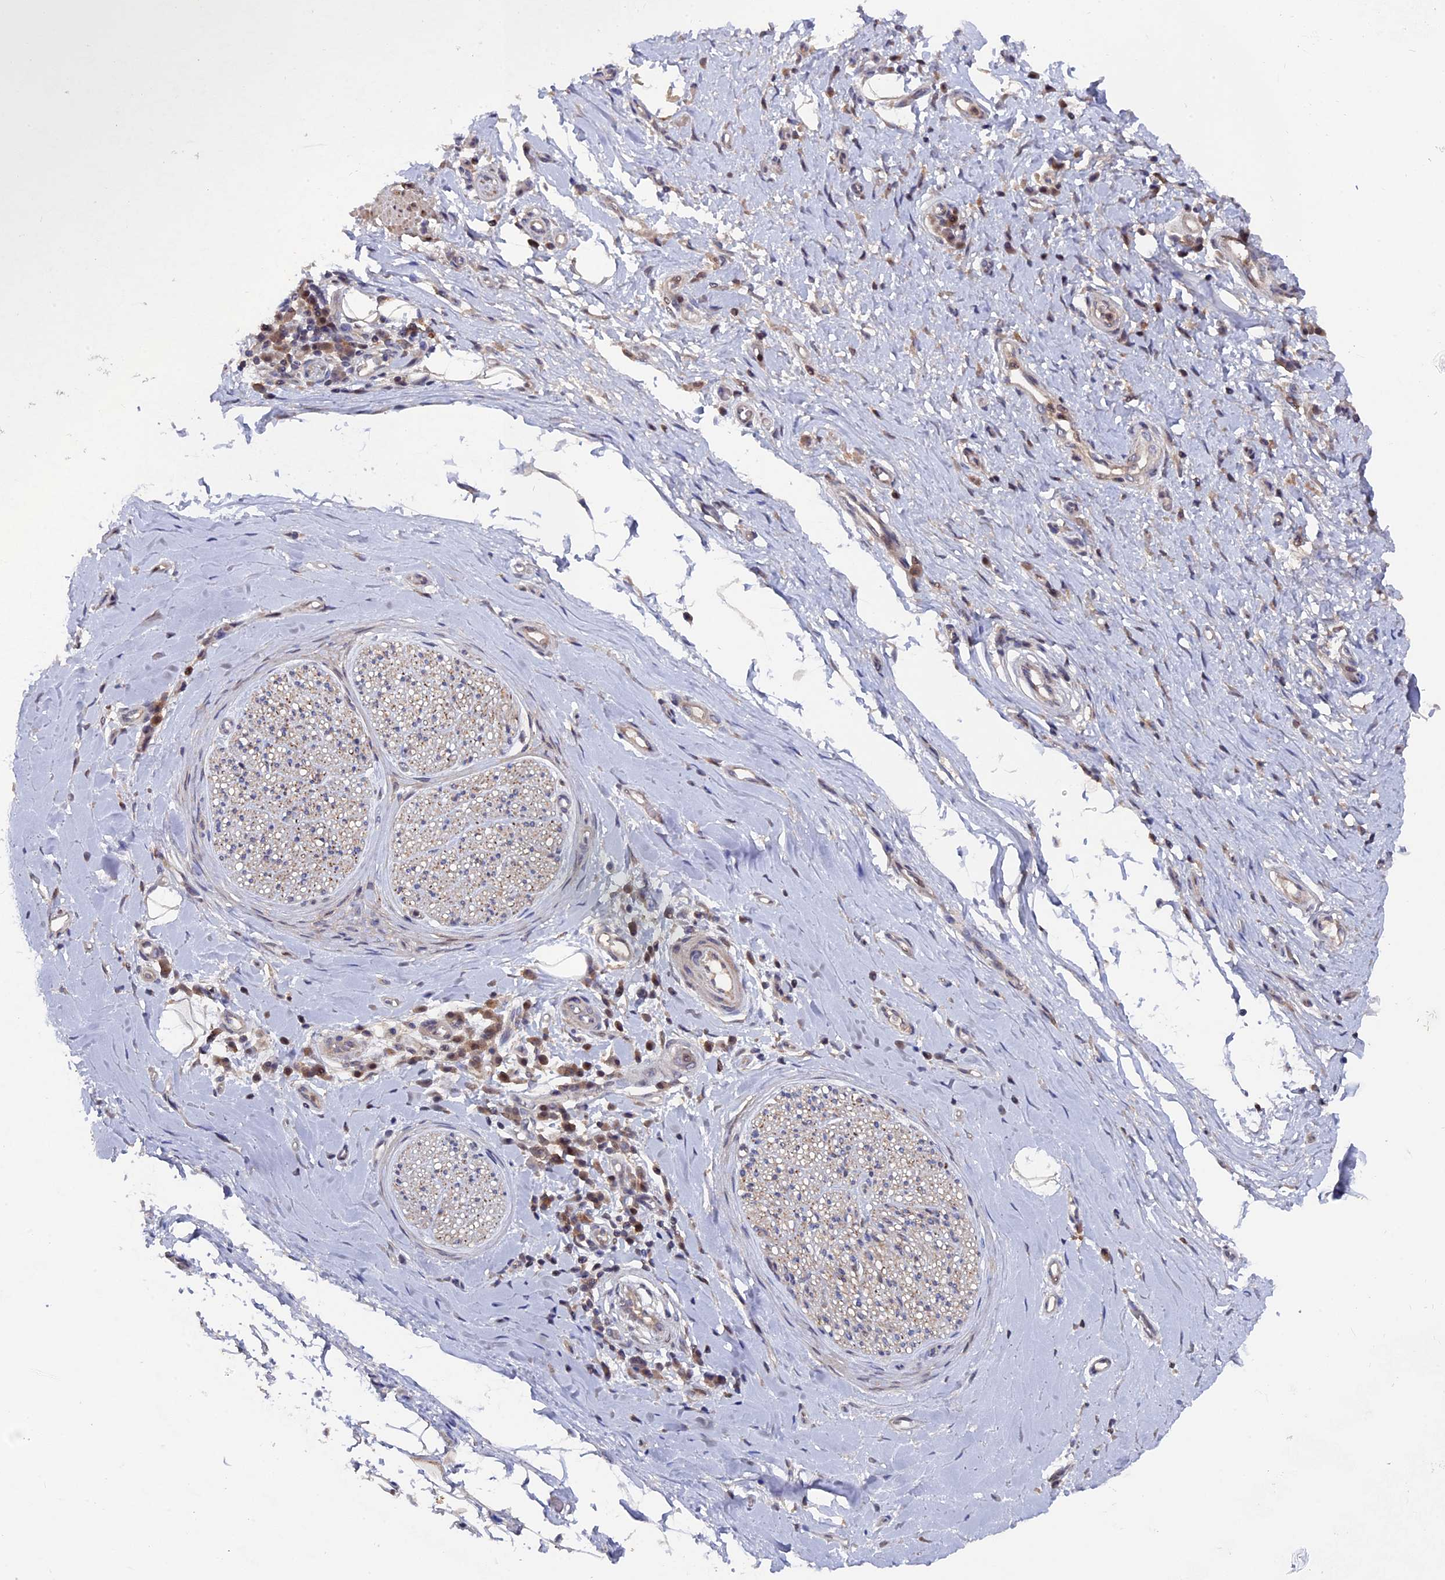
{"staining": {"intensity": "weak", "quantity": "25%-75%", "location": "cytoplasmic/membranous"}, "tissue": "adipose tissue", "cell_type": "Adipocytes", "image_type": "normal", "snomed": [{"axis": "morphology", "description": "Normal tissue, NOS"}, {"axis": "morphology", "description": "Adenocarcinoma, NOS"}, {"axis": "topography", "description": "Esophagus"}, {"axis": "topography", "description": "Stomach, upper"}, {"axis": "topography", "description": "Peripheral nerve tissue"}], "caption": "Brown immunohistochemical staining in unremarkable adipose tissue demonstrates weak cytoplasmic/membranous positivity in approximately 25%-75% of adipocytes.", "gene": "TMC5", "patient": {"sex": "male", "age": 62}}